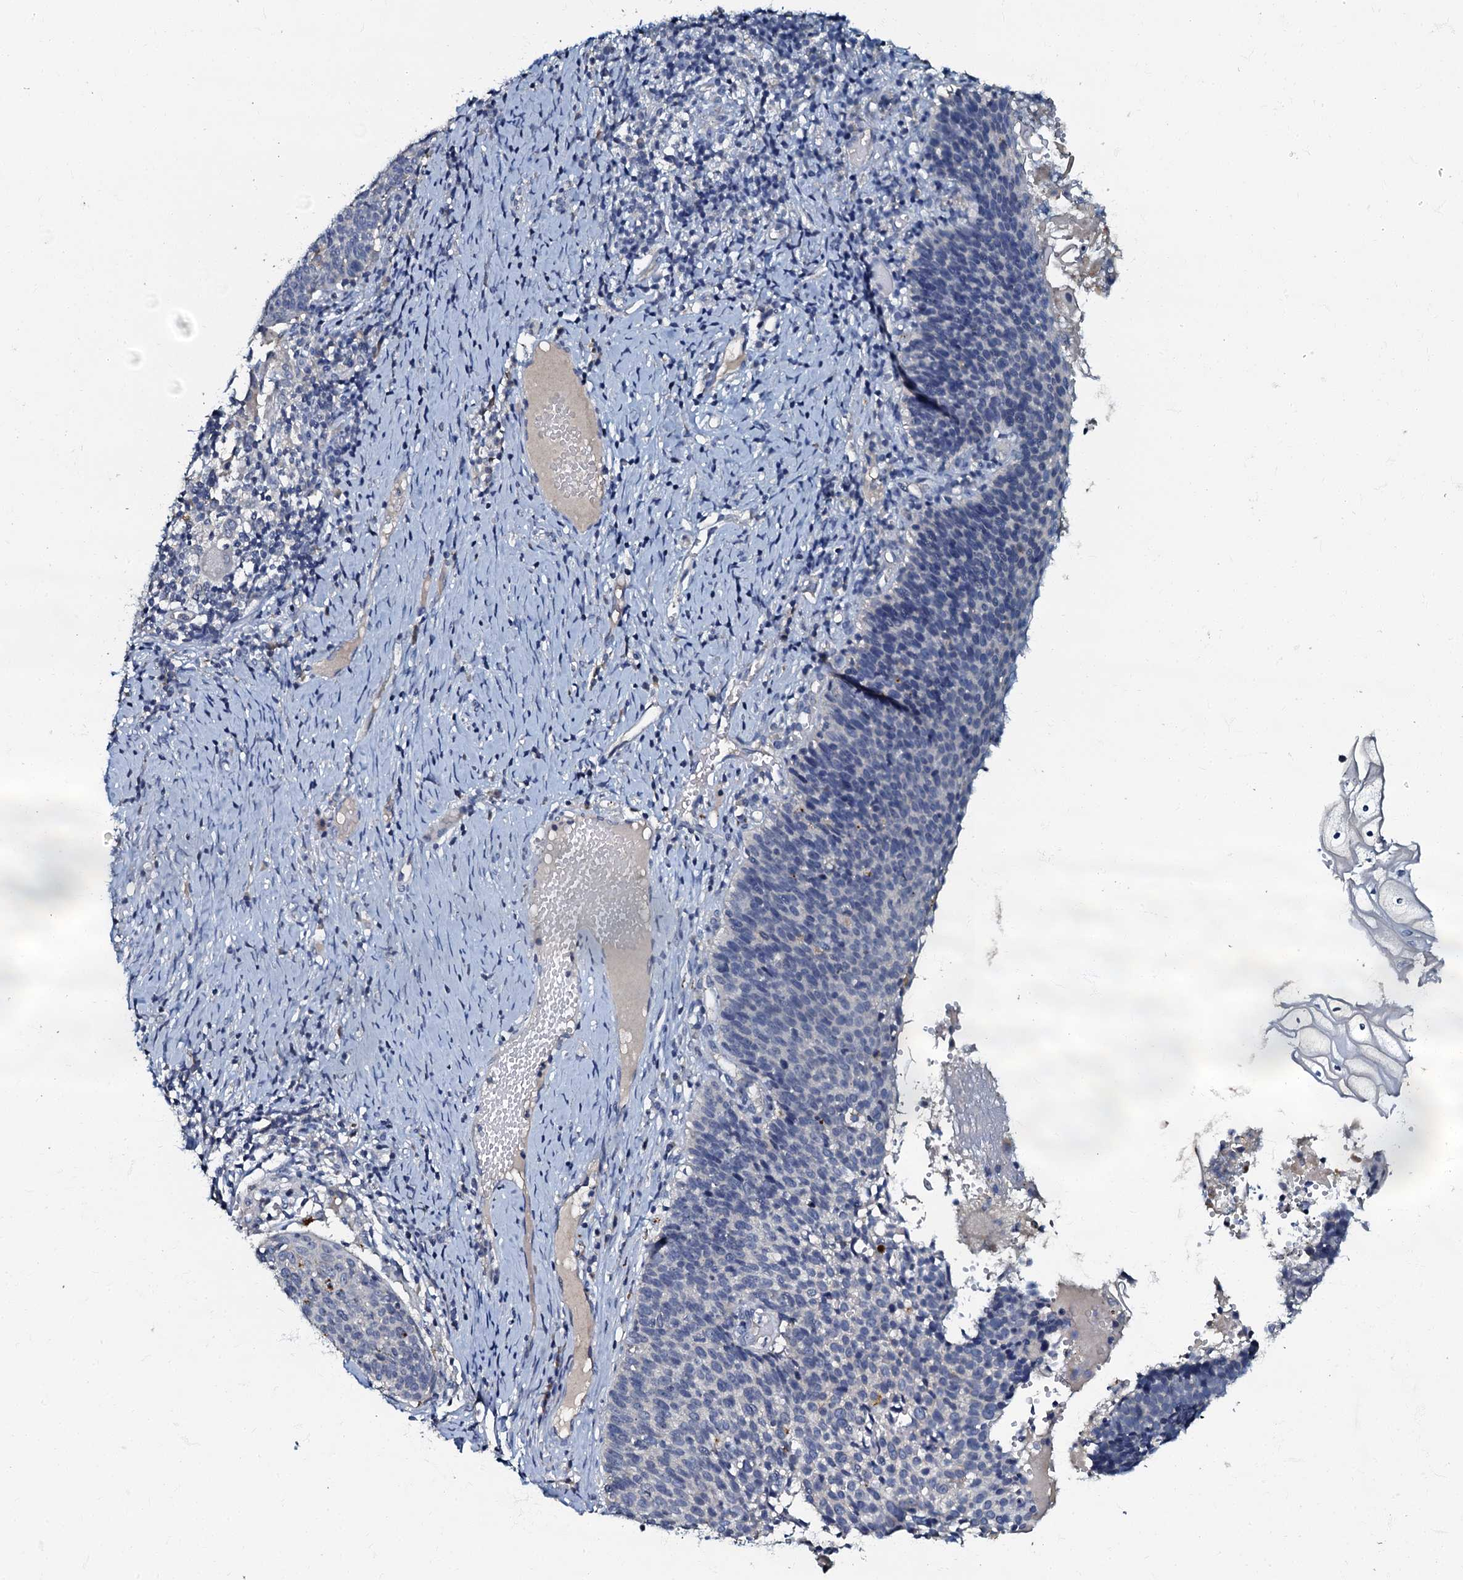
{"staining": {"intensity": "negative", "quantity": "none", "location": "none"}, "tissue": "cervical cancer", "cell_type": "Tumor cells", "image_type": "cancer", "snomed": [{"axis": "morphology", "description": "Normal tissue, NOS"}, {"axis": "morphology", "description": "Squamous cell carcinoma, NOS"}, {"axis": "topography", "description": "Cervix"}], "caption": "An IHC image of cervical cancer is shown. There is no staining in tumor cells of cervical cancer.", "gene": "OLAH", "patient": {"sex": "female", "age": 39}}